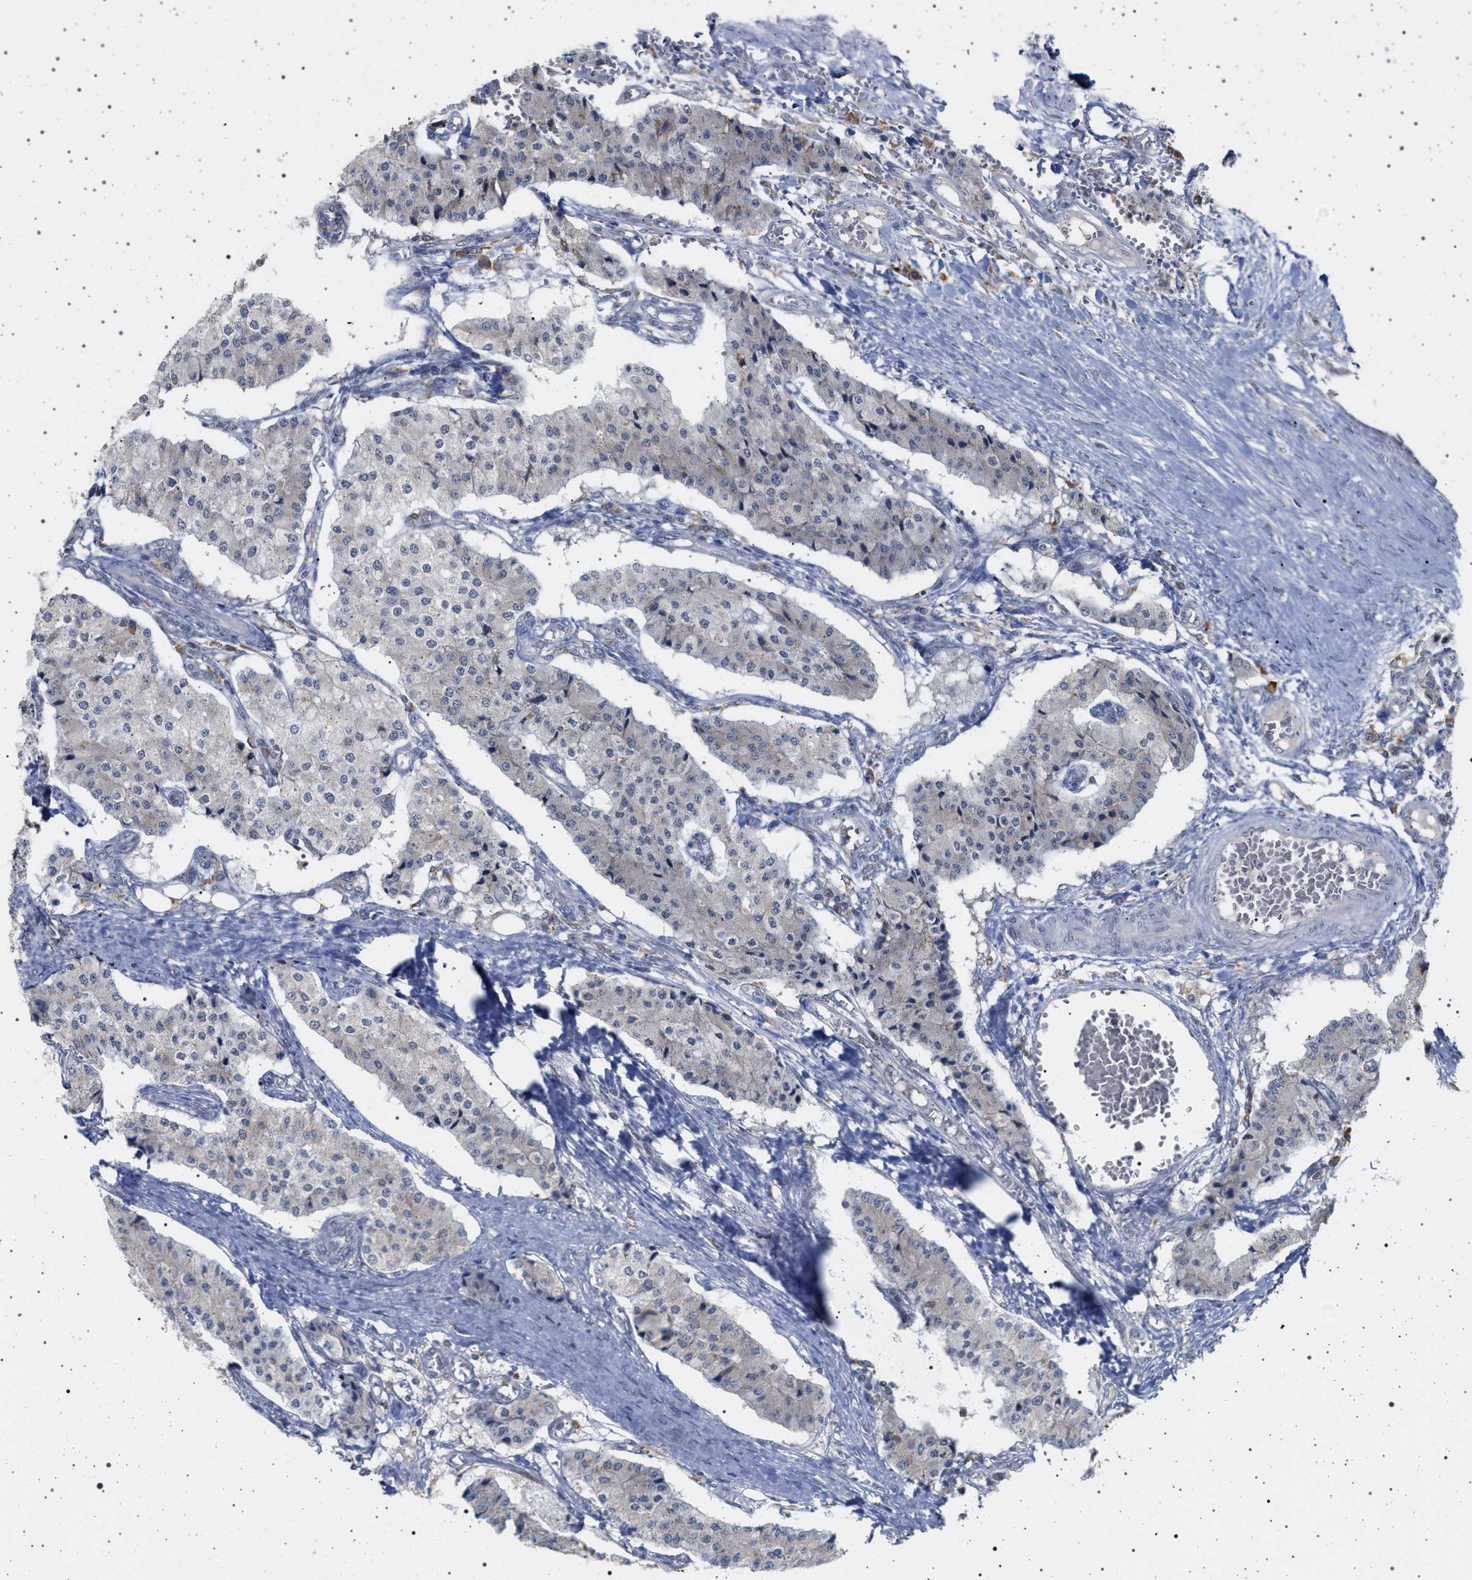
{"staining": {"intensity": "negative", "quantity": "none", "location": "none"}, "tissue": "carcinoid", "cell_type": "Tumor cells", "image_type": "cancer", "snomed": [{"axis": "morphology", "description": "Carcinoid, malignant, NOS"}, {"axis": "topography", "description": "Colon"}], "caption": "Tumor cells show no significant staining in carcinoid. (Brightfield microscopy of DAB immunohistochemistry at high magnification).", "gene": "ELAC2", "patient": {"sex": "female", "age": 52}}